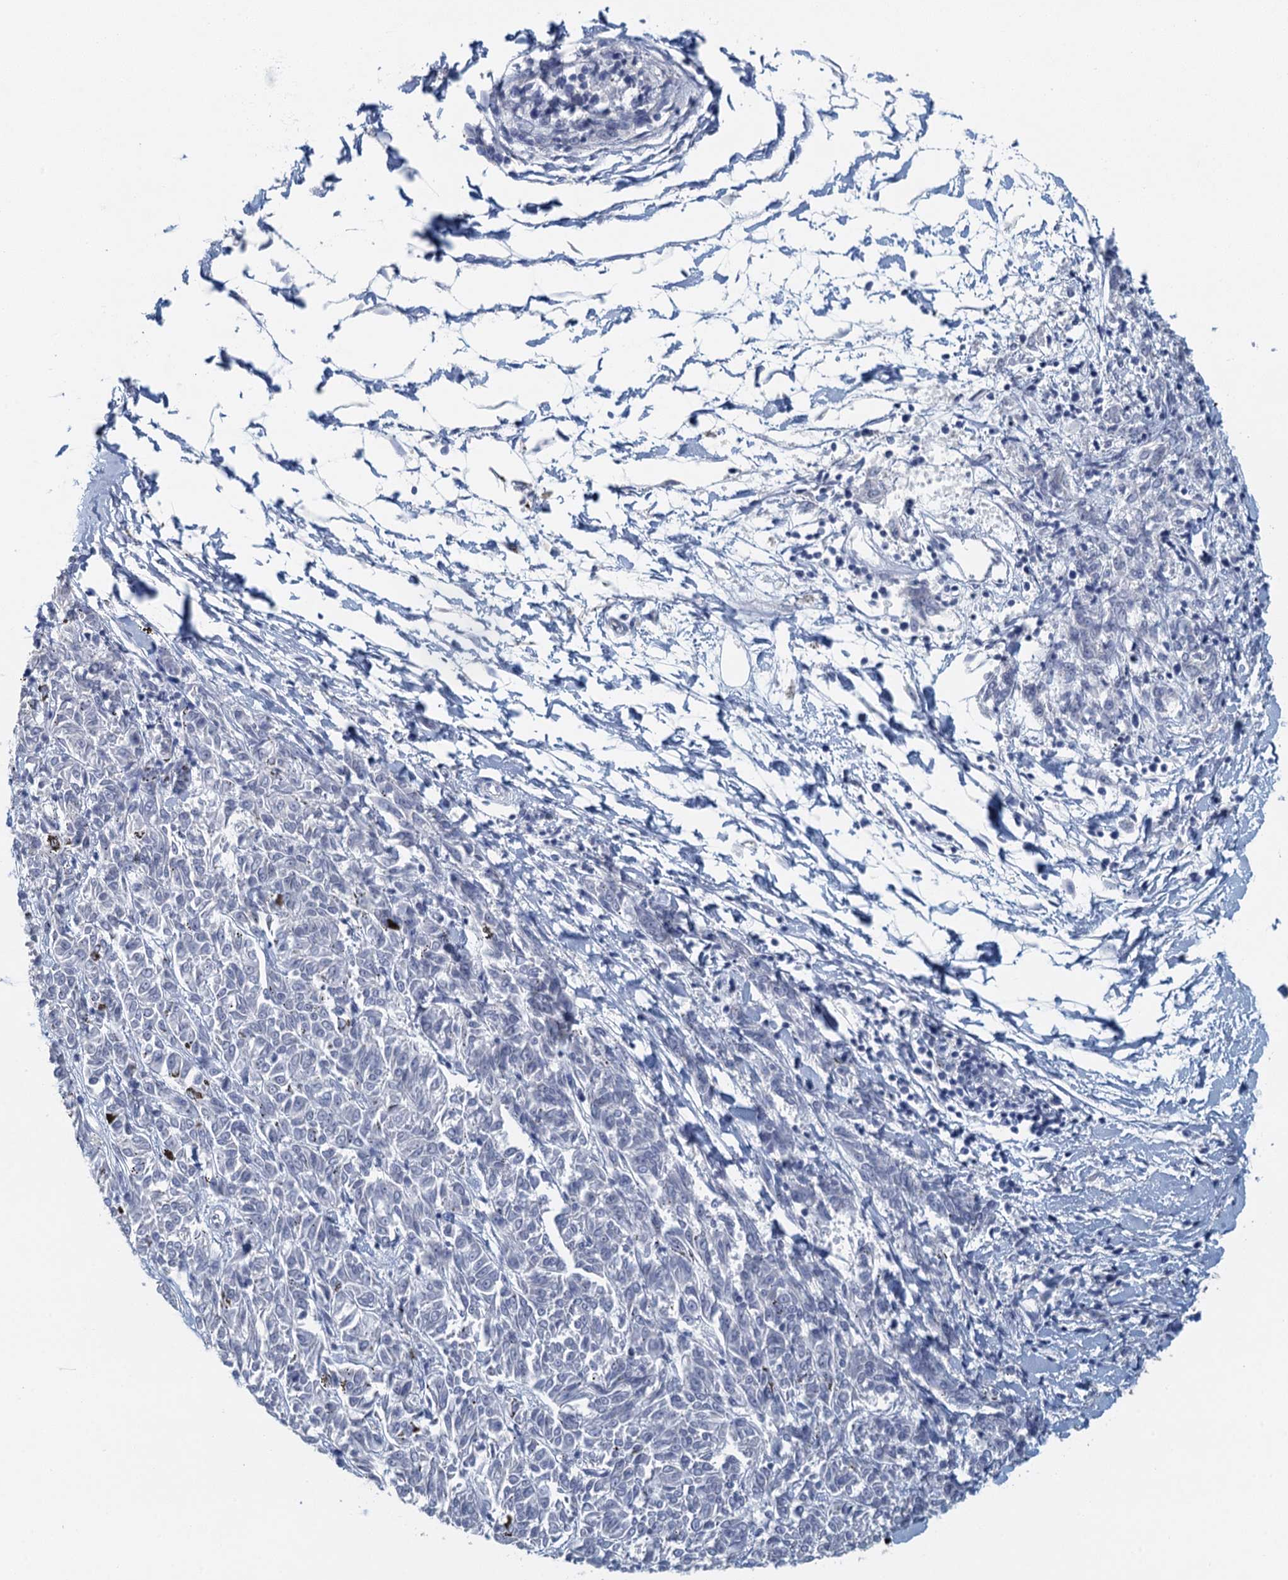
{"staining": {"intensity": "negative", "quantity": "none", "location": "none"}, "tissue": "melanoma", "cell_type": "Tumor cells", "image_type": "cancer", "snomed": [{"axis": "morphology", "description": "Malignant melanoma, NOS"}, {"axis": "topography", "description": "Skin"}], "caption": "IHC photomicrograph of neoplastic tissue: malignant melanoma stained with DAB demonstrates no significant protein expression in tumor cells. The staining is performed using DAB (3,3'-diaminobenzidine) brown chromogen with nuclei counter-stained in using hematoxylin.", "gene": "TTLL9", "patient": {"sex": "female", "age": 72}}